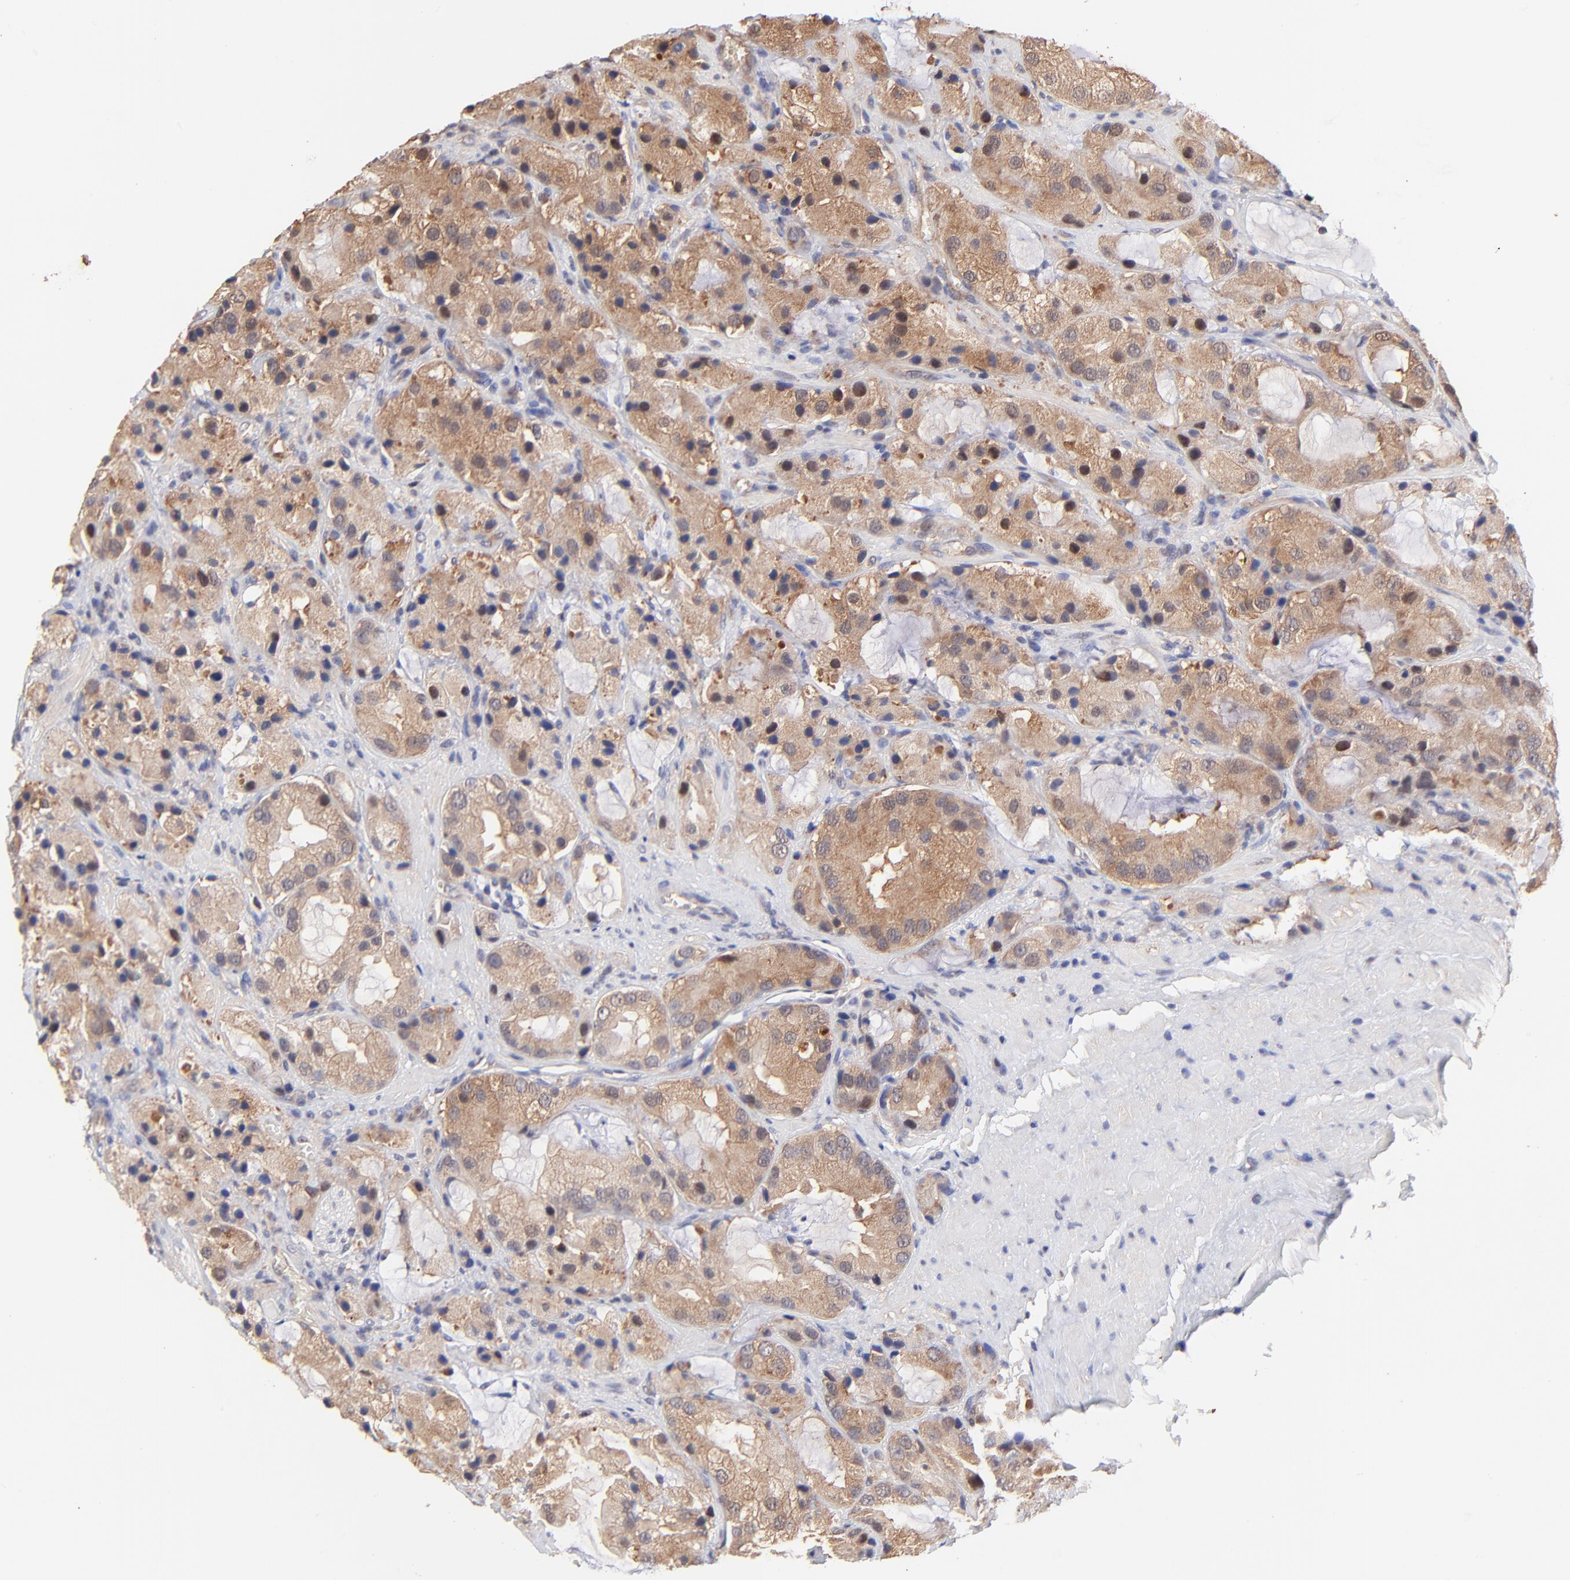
{"staining": {"intensity": "moderate", "quantity": ">75%", "location": "cytoplasmic/membranous"}, "tissue": "prostate cancer", "cell_type": "Tumor cells", "image_type": "cancer", "snomed": [{"axis": "morphology", "description": "Adenocarcinoma, High grade"}, {"axis": "topography", "description": "Prostate"}], "caption": "Immunohistochemistry (IHC) (DAB (3,3'-diaminobenzidine)) staining of prostate high-grade adenocarcinoma shows moderate cytoplasmic/membranous protein expression in about >75% of tumor cells.", "gene": "PSMA6", "patient": {"sex": "male", "age": 70}}